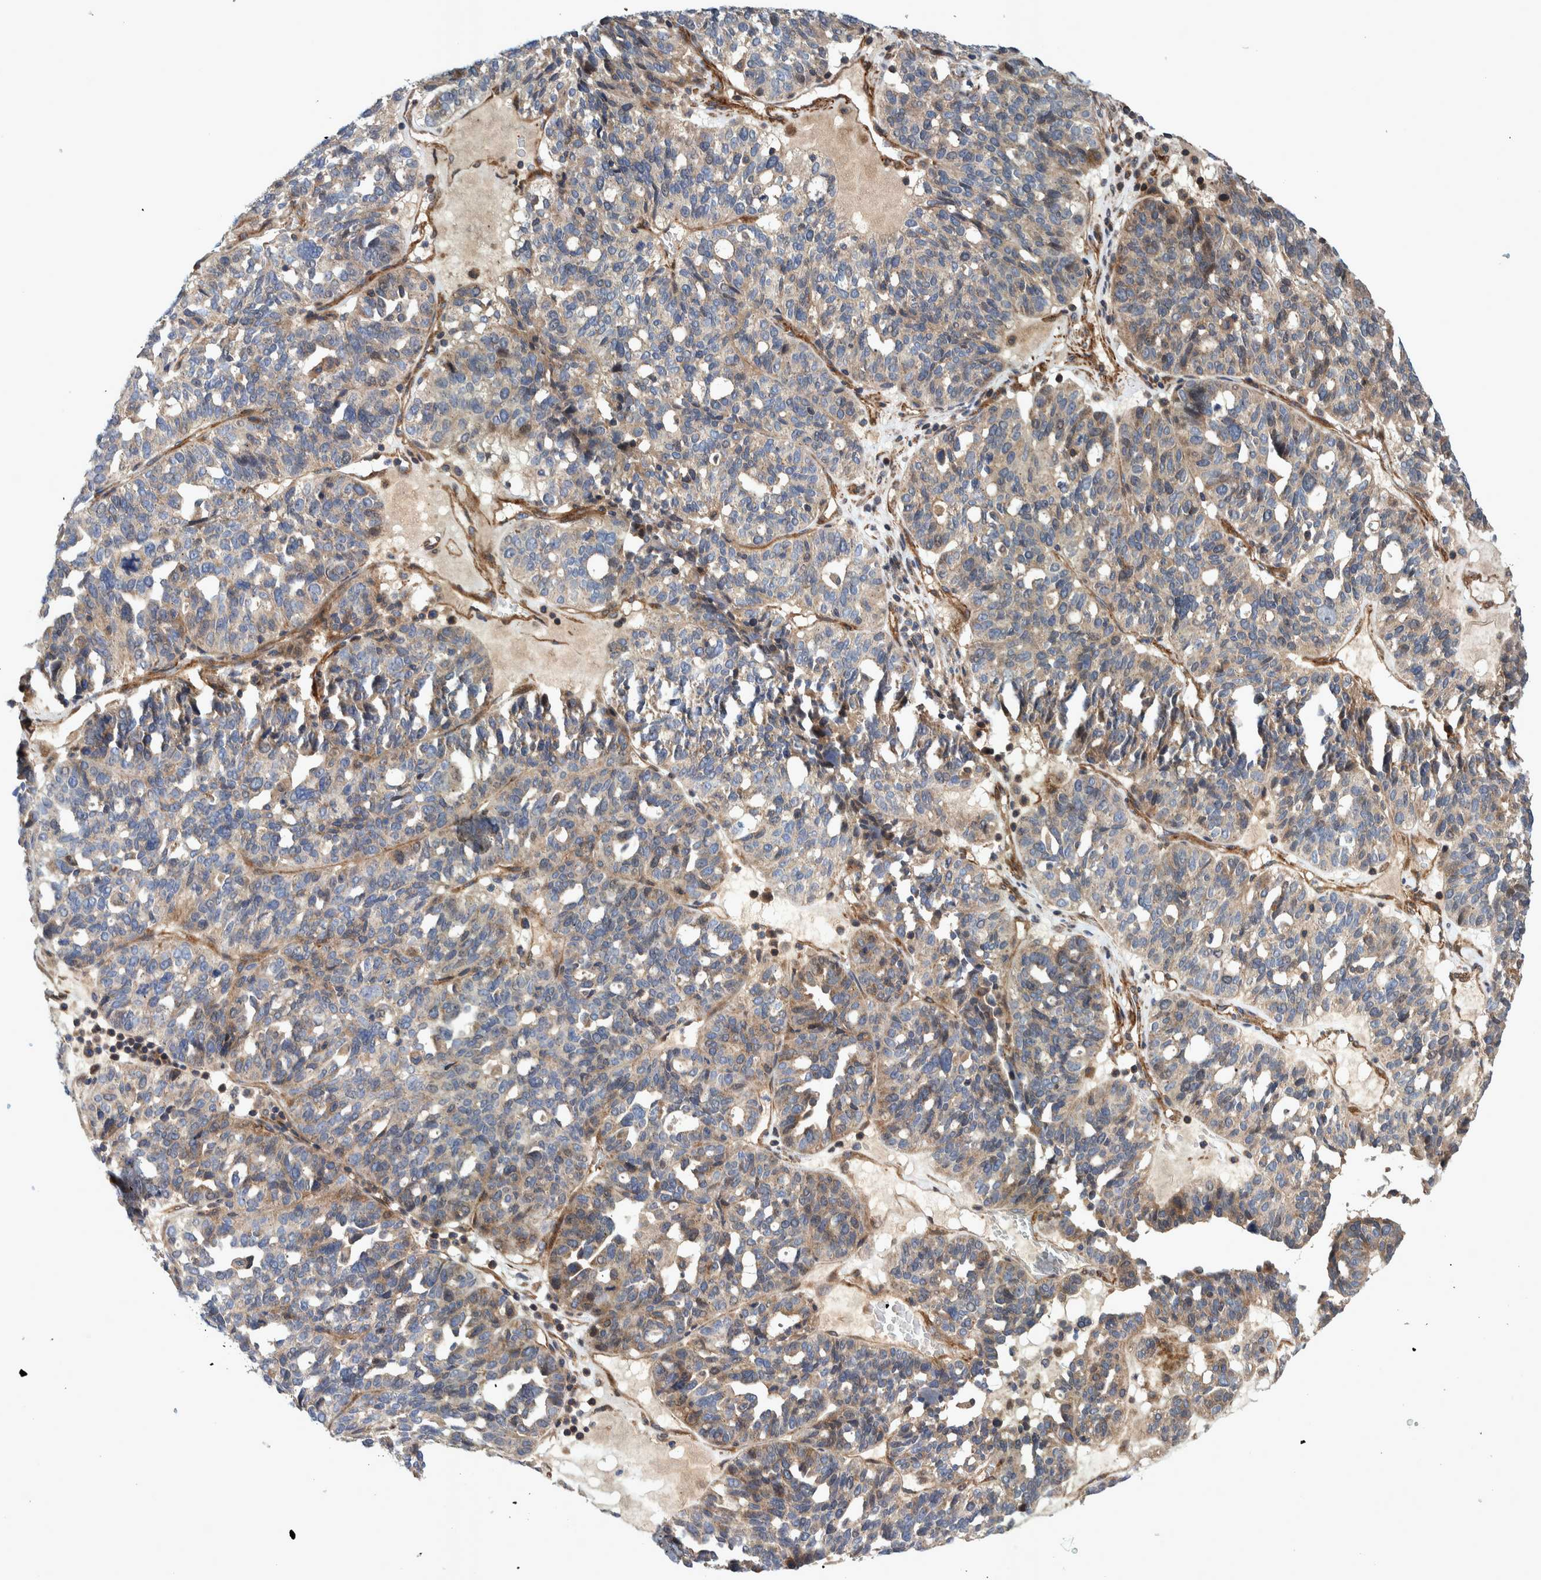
{"staining": {"intensity": "weak", "quantity": "<25%", "location": "cytoplasmic/membranous"}, "tissue": "ovarian cancer", "cell_type": "Tumor cells", "image_type": "cancer", "snomed": [{"axis": "morphology", "description": "Cystadenocarcinoma, serous, NOS"}, {"axis": "topography", "description": "Ovary"}], "caption": "This is an immunohistochemistry image of human ovarian cancer. There is no positivity in tumor cells.", "gene": "GRPEL2", "patient": {"sex": "female", "age": 59}}